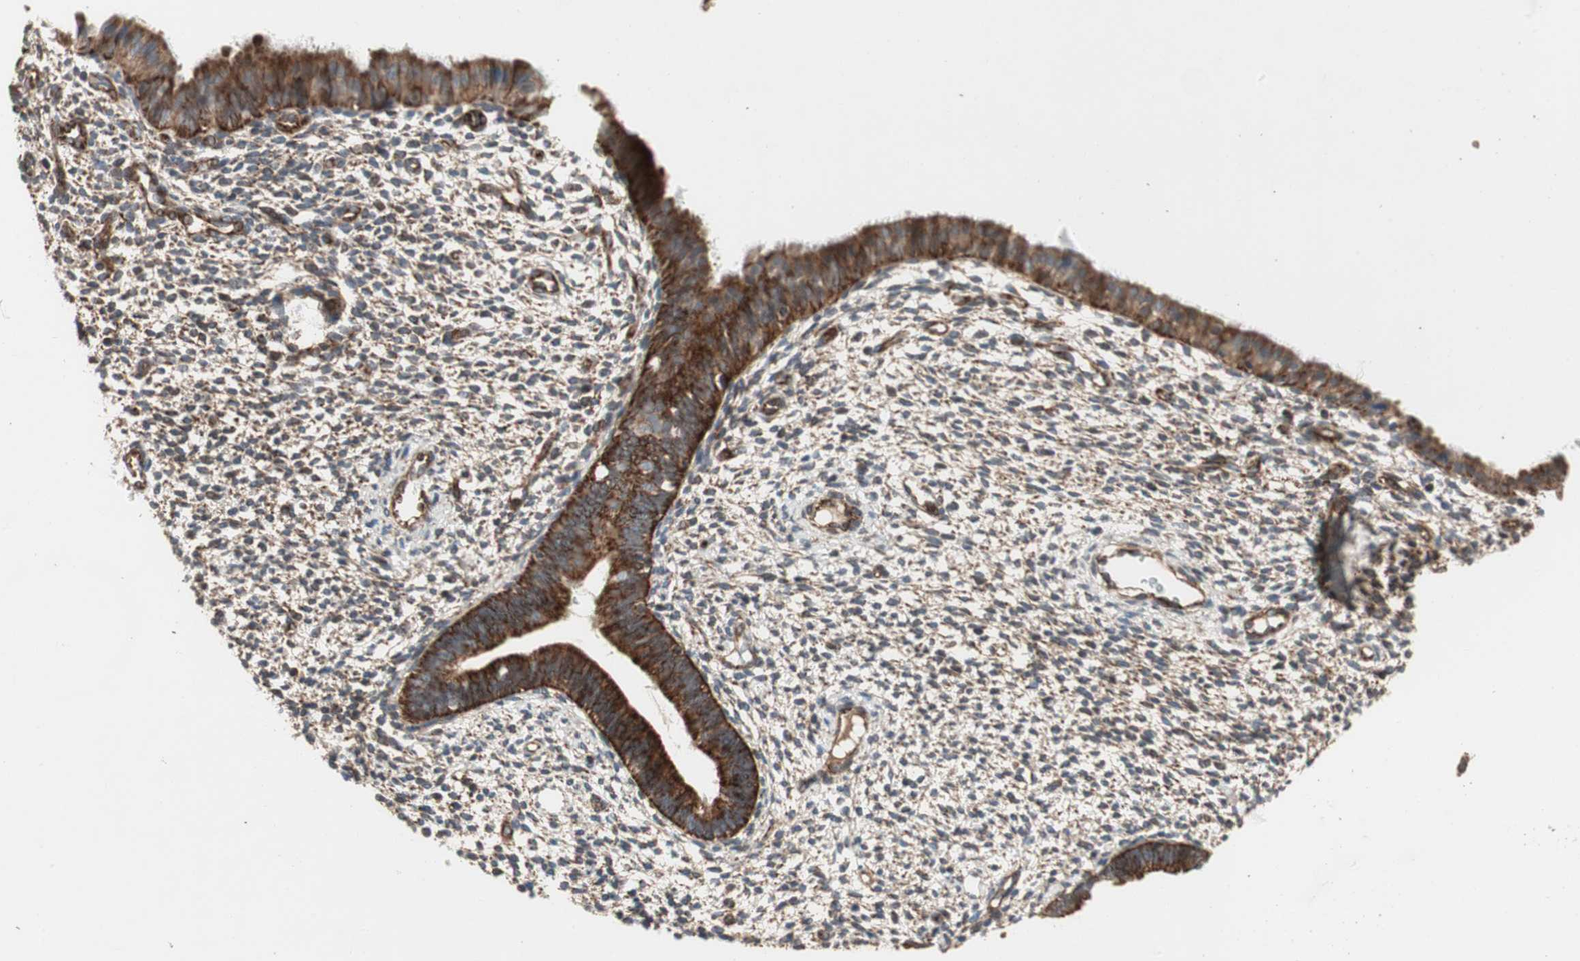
{"staining": {"intensity": "moderate", "quantity": "25%-75%", "location": "cytoplasmic/membranous"}, "tissue": "endometrium", "cell_type": "Cells in endometrial stroma", "image_type": "normal", "snomed": [{"axis": "morphology", "description": "Normal tissue, NOS"}, {"axis": "topography", "description": "Endometrium"}], "caption": "Immunohistochemistry (IHC) (DAB) staining of normal endometrium demonstrates moderate cytoplasmic/membranous protein positivity in approximately 25%-75% of cells in endometrial stroma.", "gene": "AKAP1", "patient": {"sex": "female", "age": 61}}